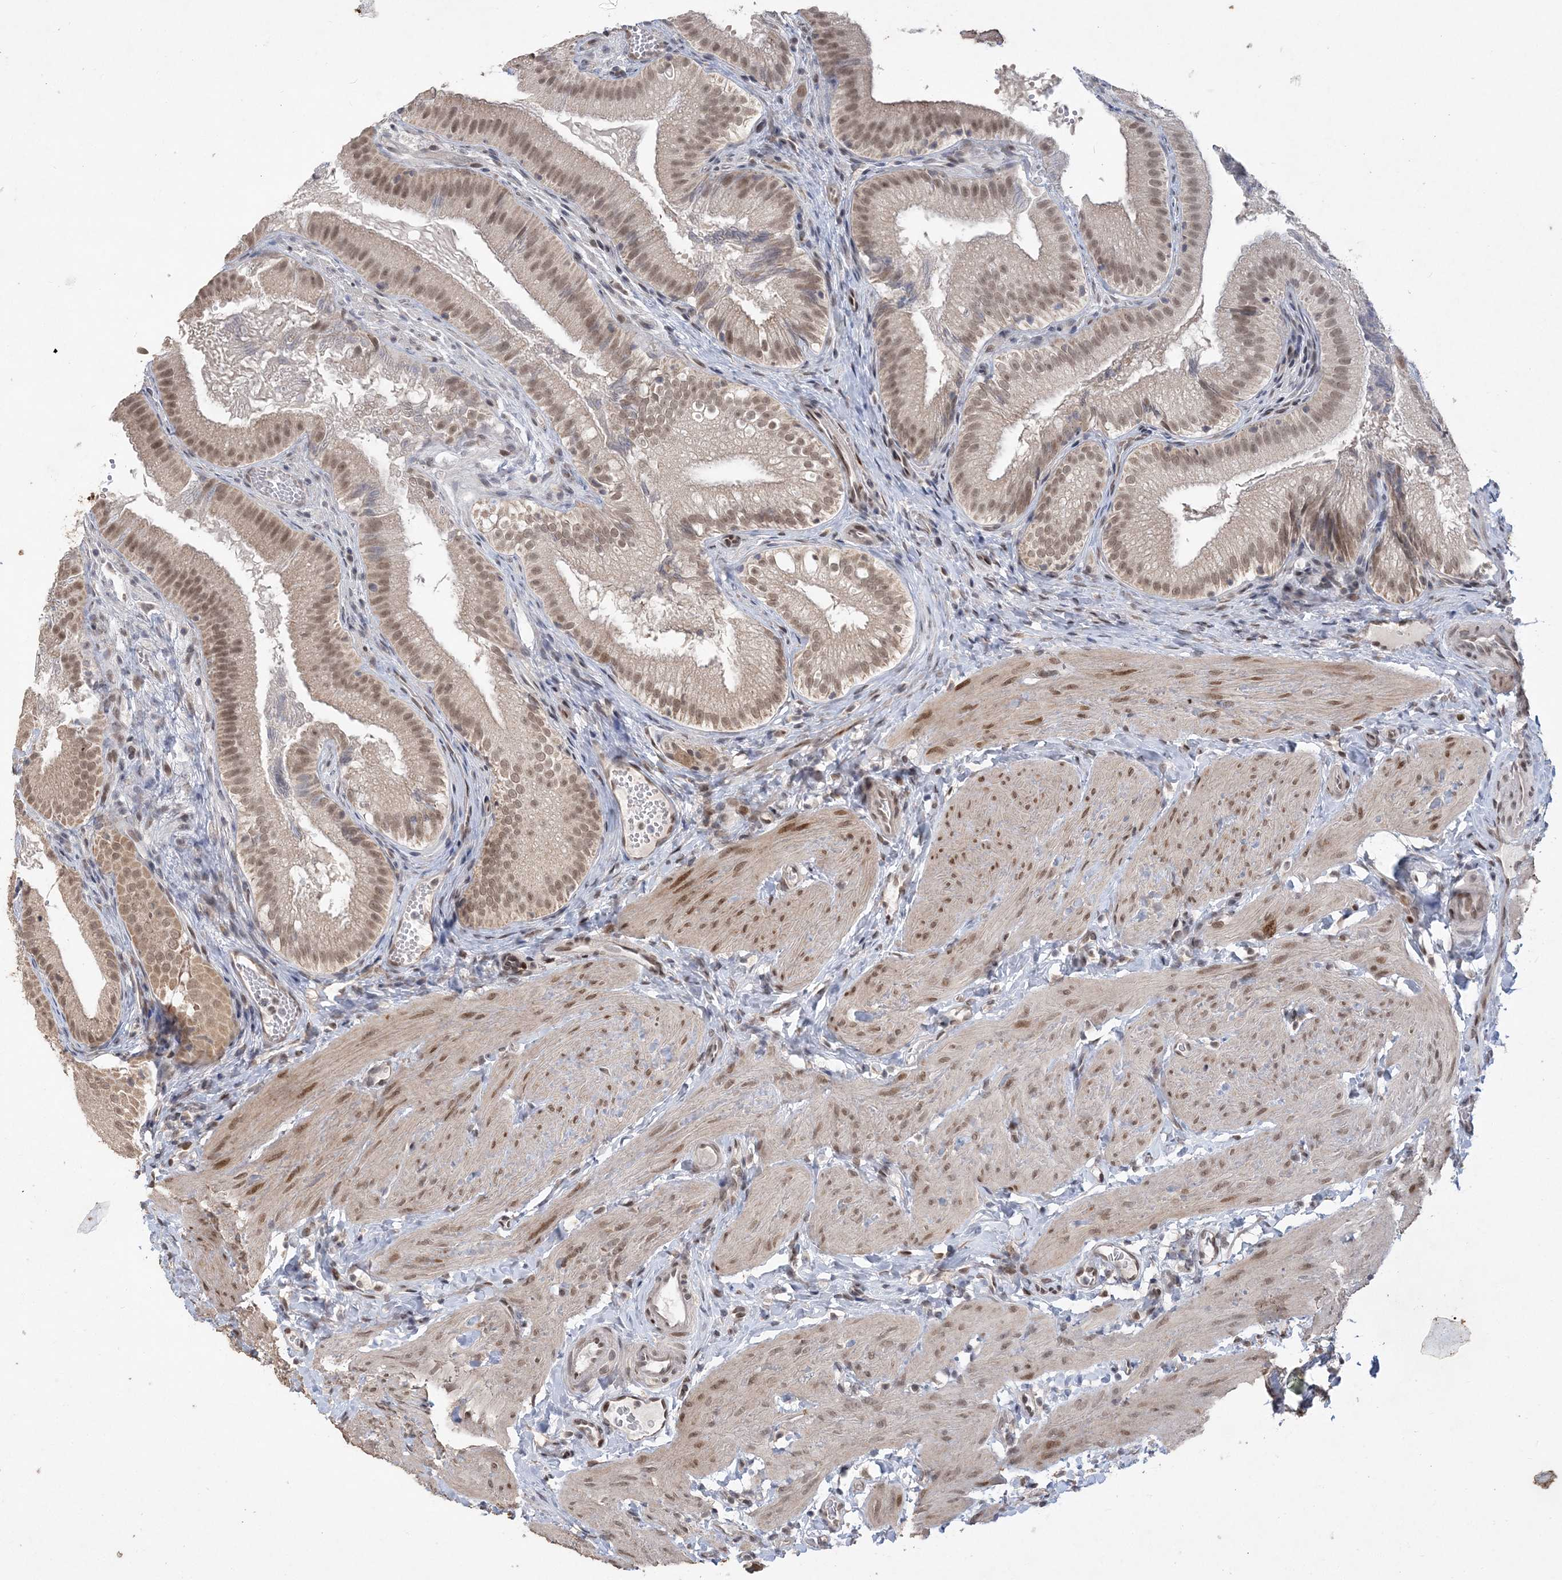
{"staining": {"intensity": "moderate", "quantity": ">75%", "location": "nuclear"}, "tissue": "gallbladder", "cell_type": "Glandular cells", "image_type": "normal", "snomed": [{"axis": "morphology", "description": "Normal tissue, NOS"}, {"axis": "topography", "description": "Gallbladder"}], "caption": "Immunohistochemical staining of unremarkable gallbladder demonstrates medium levels of moderate nuclear staining in approximately >75% of glandular cells. (DAB (3,3'-diaminobenzidine) = brown stain, brightfield microscopy at high magnification).", "gene": "WAC", "patient": {"sex": "female", "age": 30}}